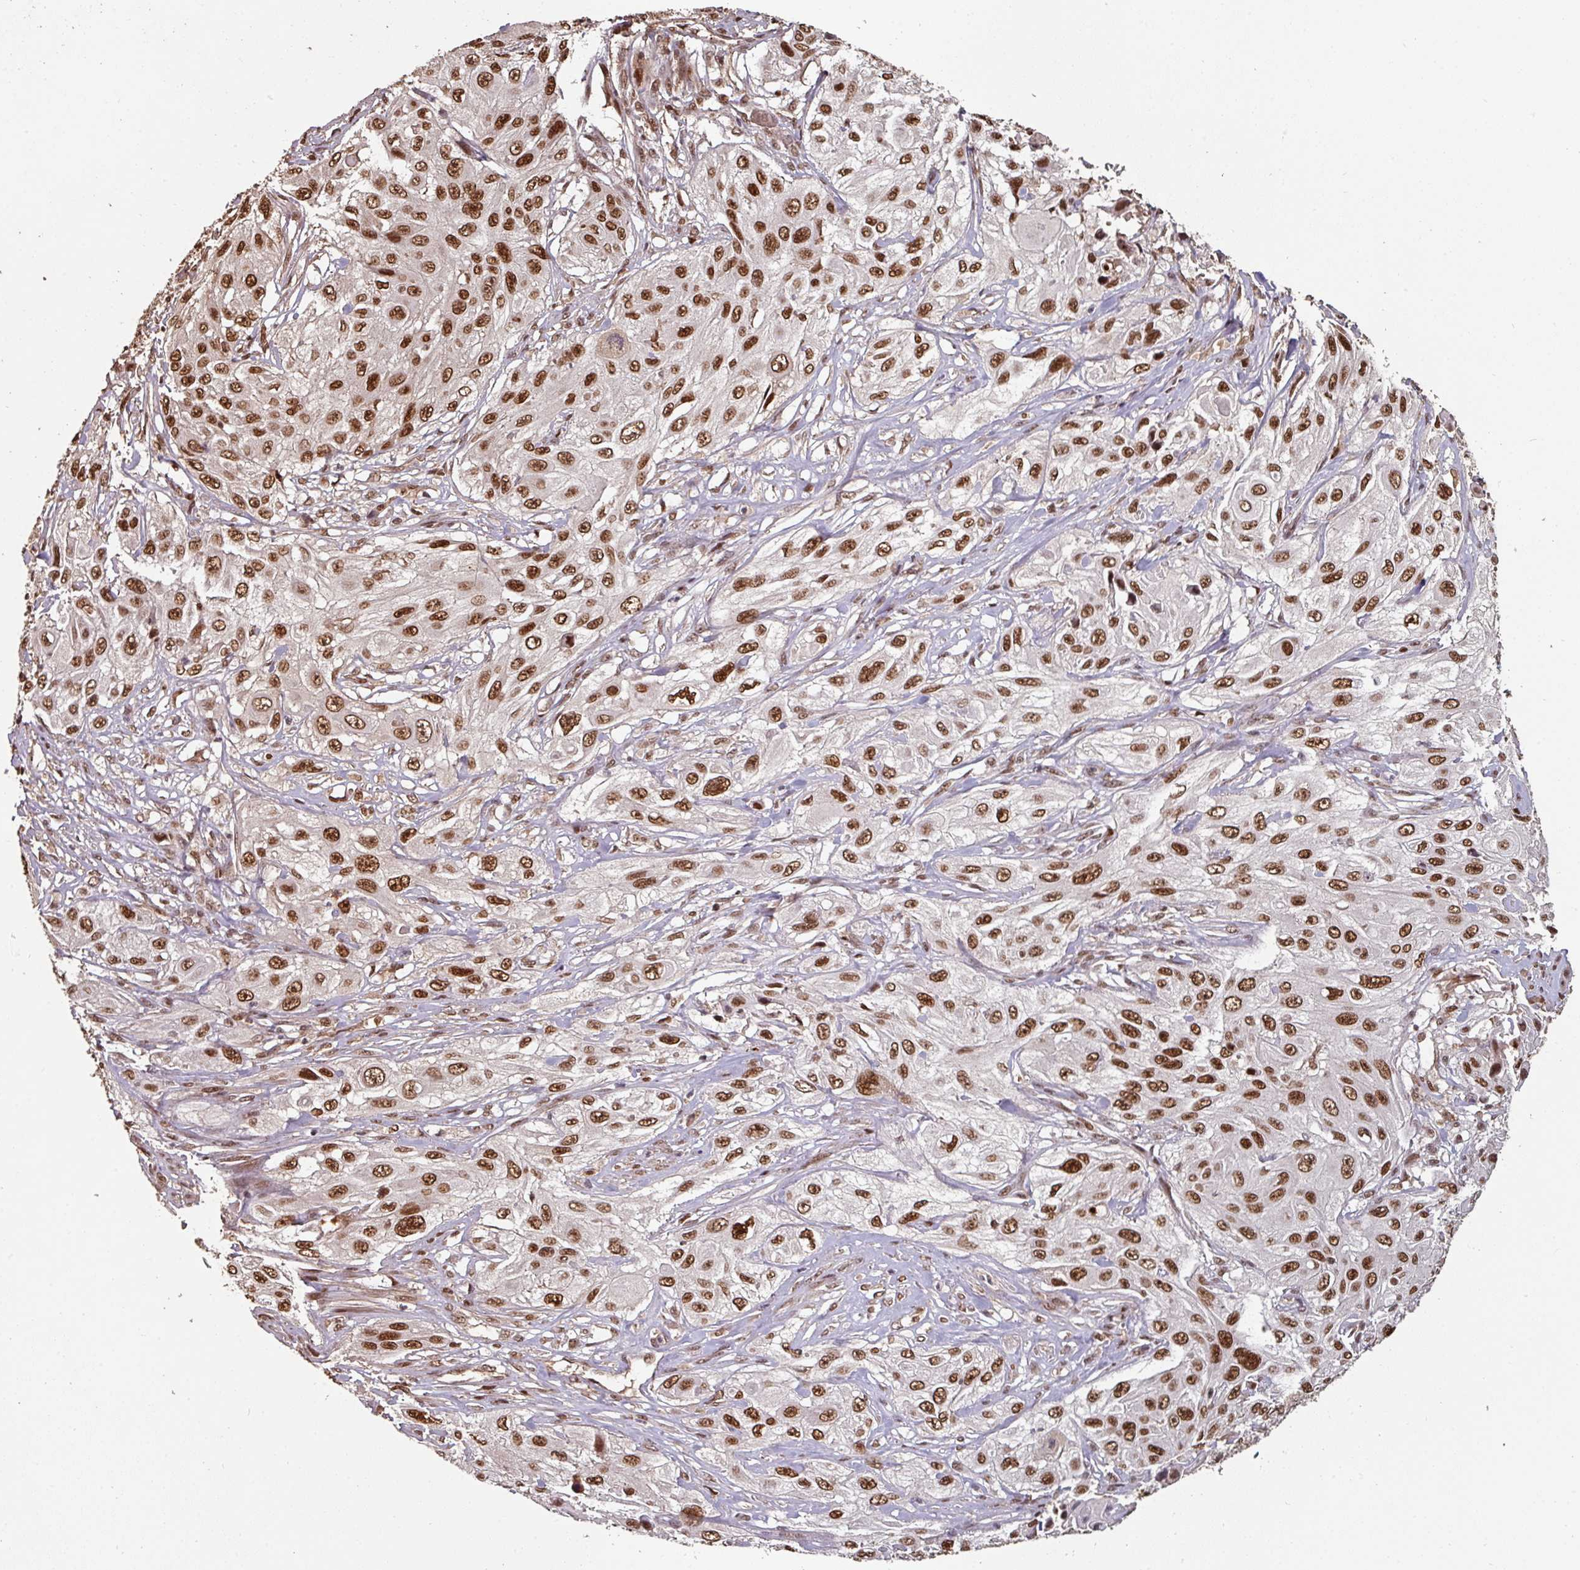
{"staining": {"intensity": "strong", "quantity": ">75%", "location": "nuclear"}, "tissue": "cervical cancer", "cell_type": "Tumor cells", "image_type": "cancer", "snomed": [{"axis": "morphology", "description": "Squamous cell carcinoma, NOS"}, {"axis": "topography", "description": "Cervix"}], "caption": "The photomicrograph demonstrates immunohistochemical staining of cervical cancer. There is strong nuclear positivity is identified in approximately >75% of tumor cells.", "gene": "POLD1", "patient": {"sex": "female", "age": 42}}